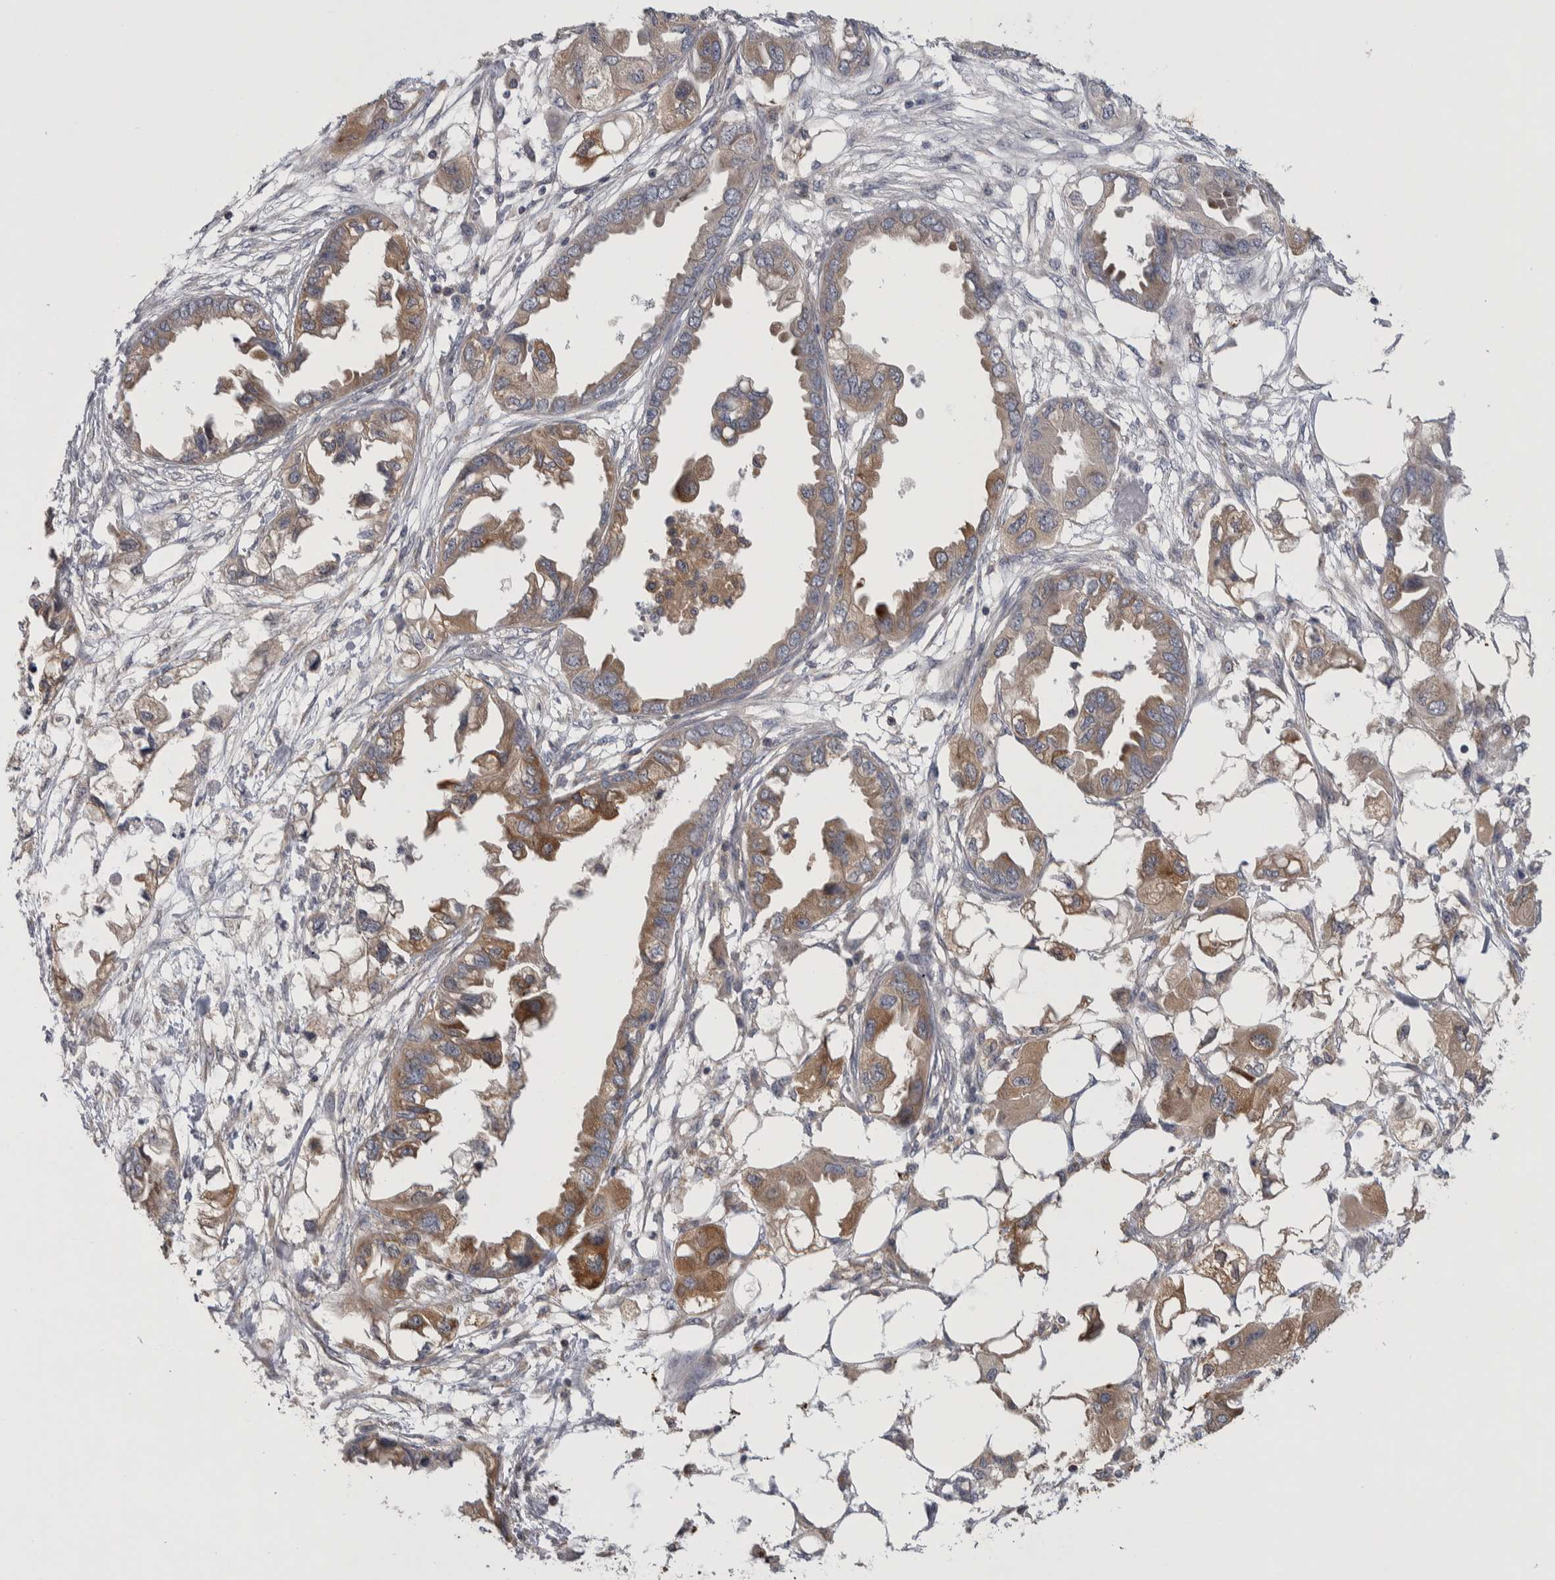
{"staining": {"intensity": "moderate", "quantity": ">75%", "location": "cytoplasmic/membranous"}, "tissue": "endometrial cancer", "cell_type": "Tumor cells", "image_type": "cancer", "snomed": [{"axis": "morphology", "description": "Adenocarcinoma, NOS"}, {"axis": "morphology", "description": "Adenocarcinoma, metastatic, NOS"}, {"axis": "topography", "description": "Adipose tissue"}, {"axis": "topography", "description": "Endometrium"}], "caption": "Immunohistochemical staining of endometrial cancer (metastatic adenocarcinoma) shows medium levels of moderate cytoplasmic/membranous expression in approximately >75% of tumor cells.", "gene": "NFKB2", "patient": {"sex": "female", "age": 67}}